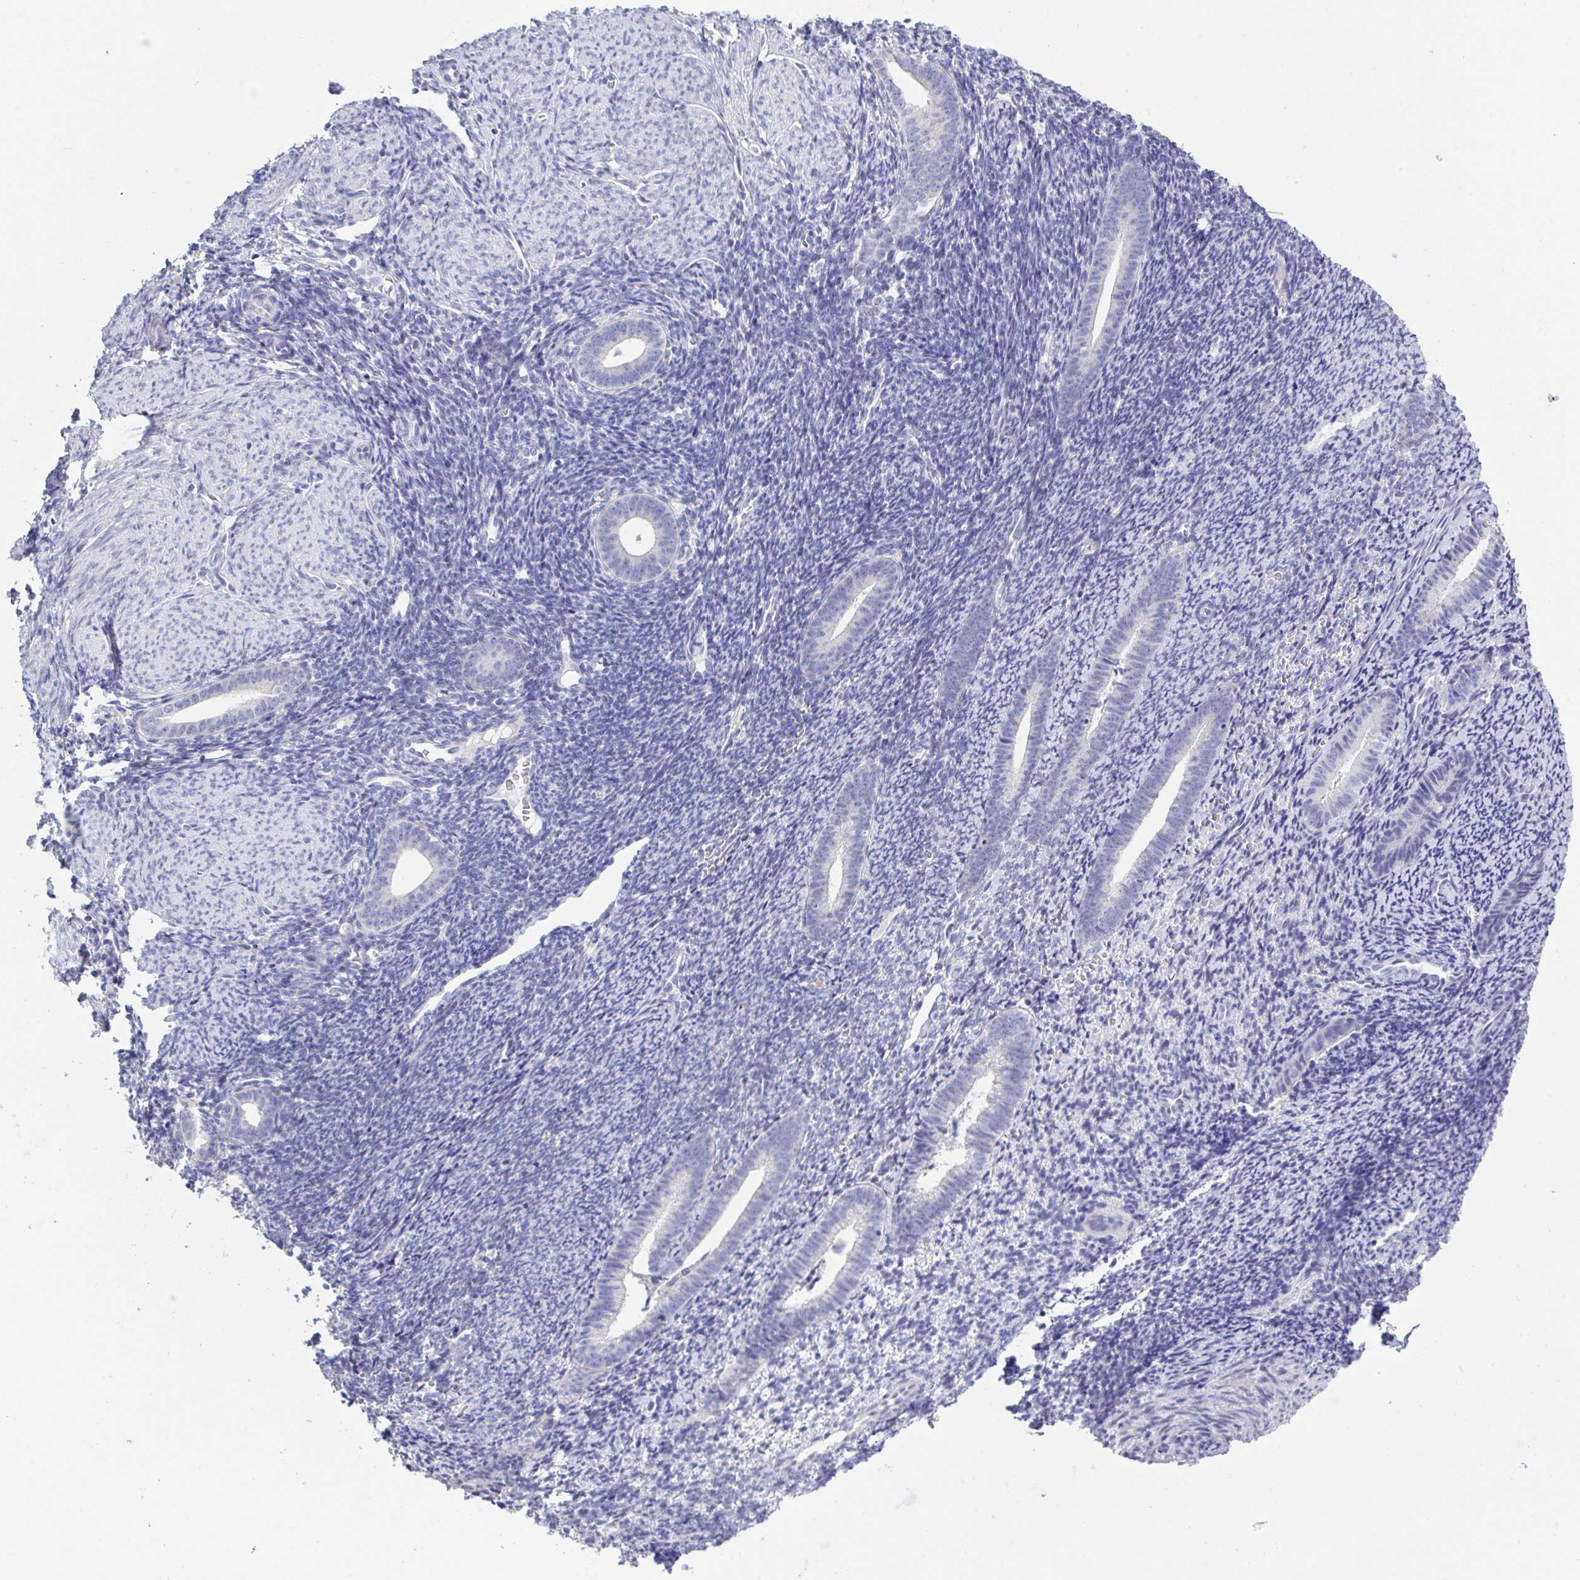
{"staining": {"intensity": "negative", "quantity": "none", "location": "none"}, "tissue": "endometrium", "cell_type": "Cells in endometrial stroma", "image_type": "normal", "snomed": [{"axis": "morphology", "description": "Normal tissue, NOS"}, {"axis": "topography", "description": "Endometrium"}], "caption": "Human endometrium stained for a protein using immunohistochemistry exhibits no positivity in cells in endometrial stroma.", "gene": "LRRC58", "patient": {"sex": "female", "age": 39}}